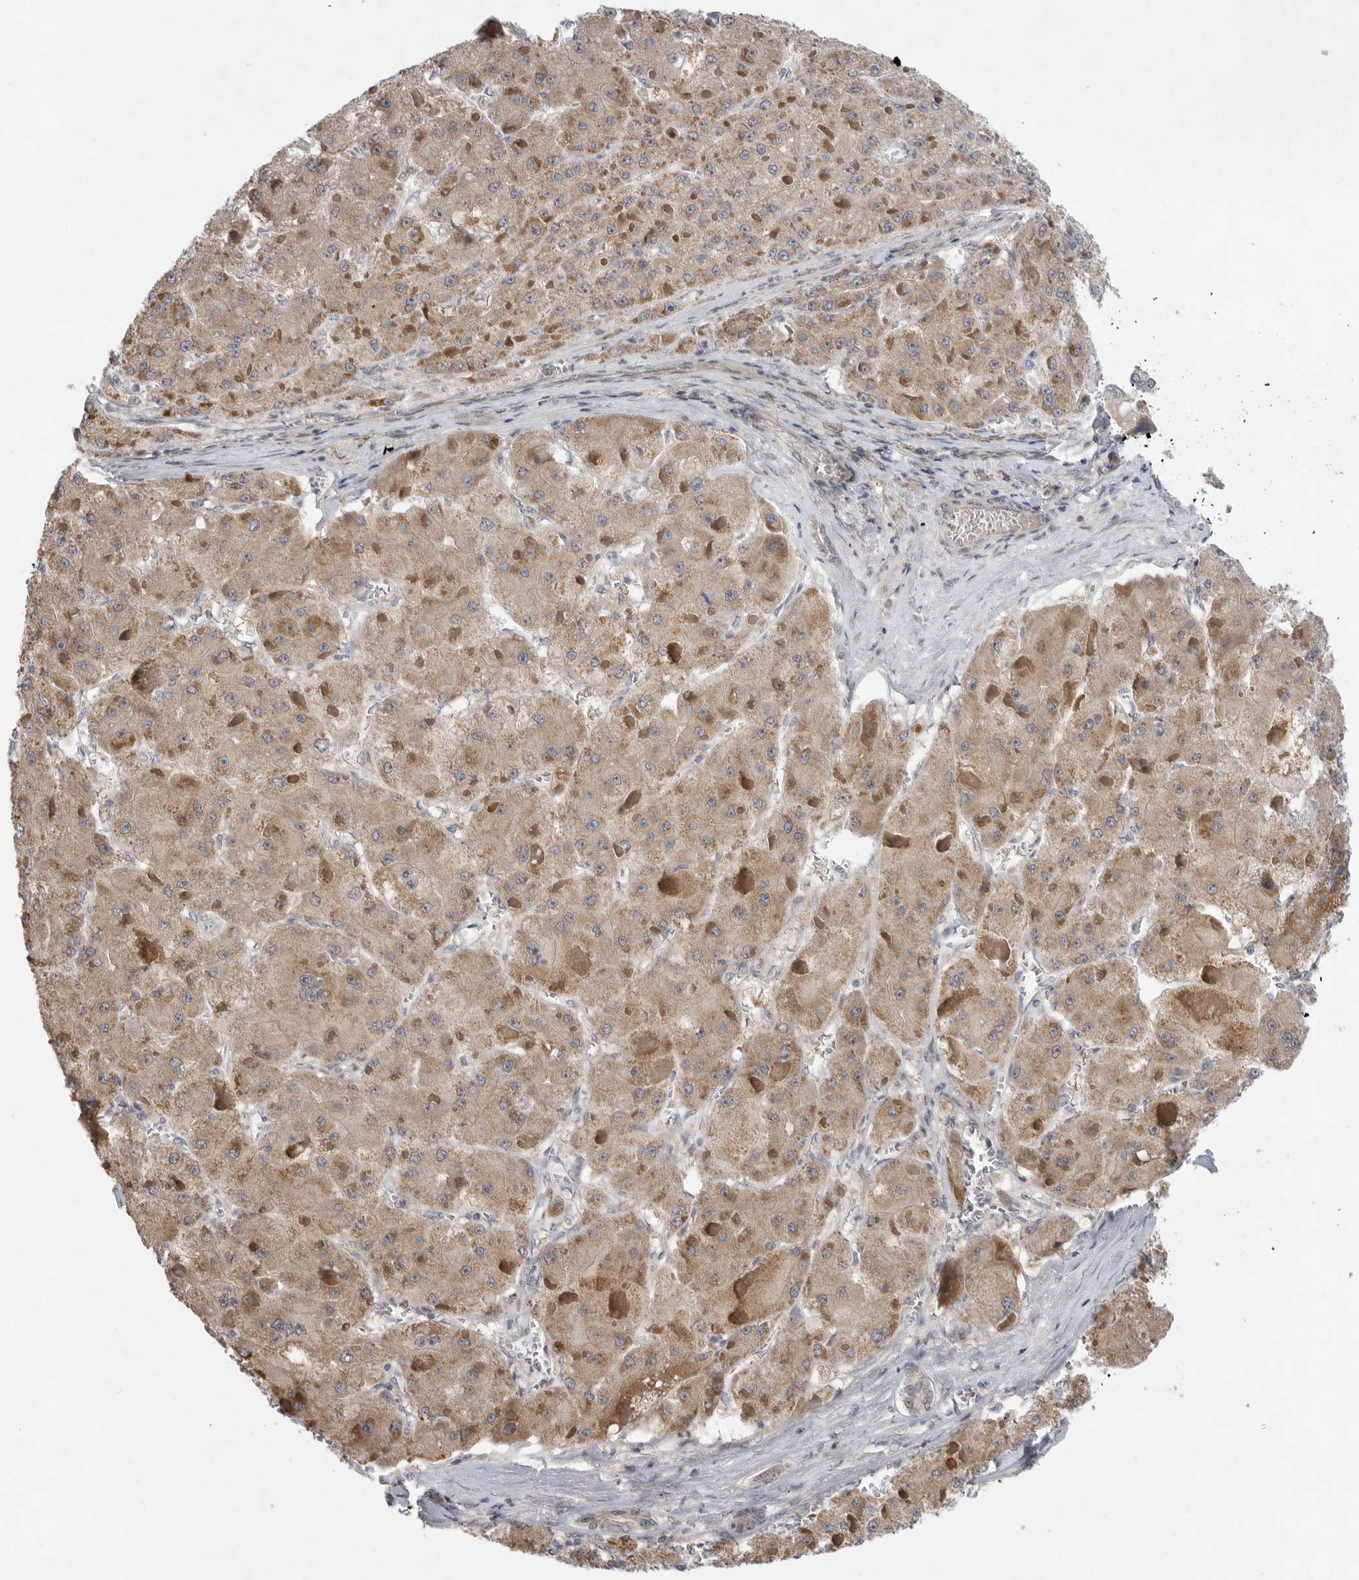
{"staining": {"intensity": "moderate", "quantity": ">75%", "location": "cytoplasmic/membranous"}, "tissue": "liver cancer", "cell_type": "Tumor cells", "image_type": "cancer", "snomed": [{"axis": "morphology", "description": "Carcinoma, Hepatocellular, NOS"}, {"axis": "topography", "description": "Liver"}], "caption": "Protein expression analysis of human hepatocellular carcinoma (liver) reveals moderate cytoplasmic/membranous positivity in about >75% of tumor cells.", "gene": "FBXO43", "patient": {"sex": "female", "age": 73}}